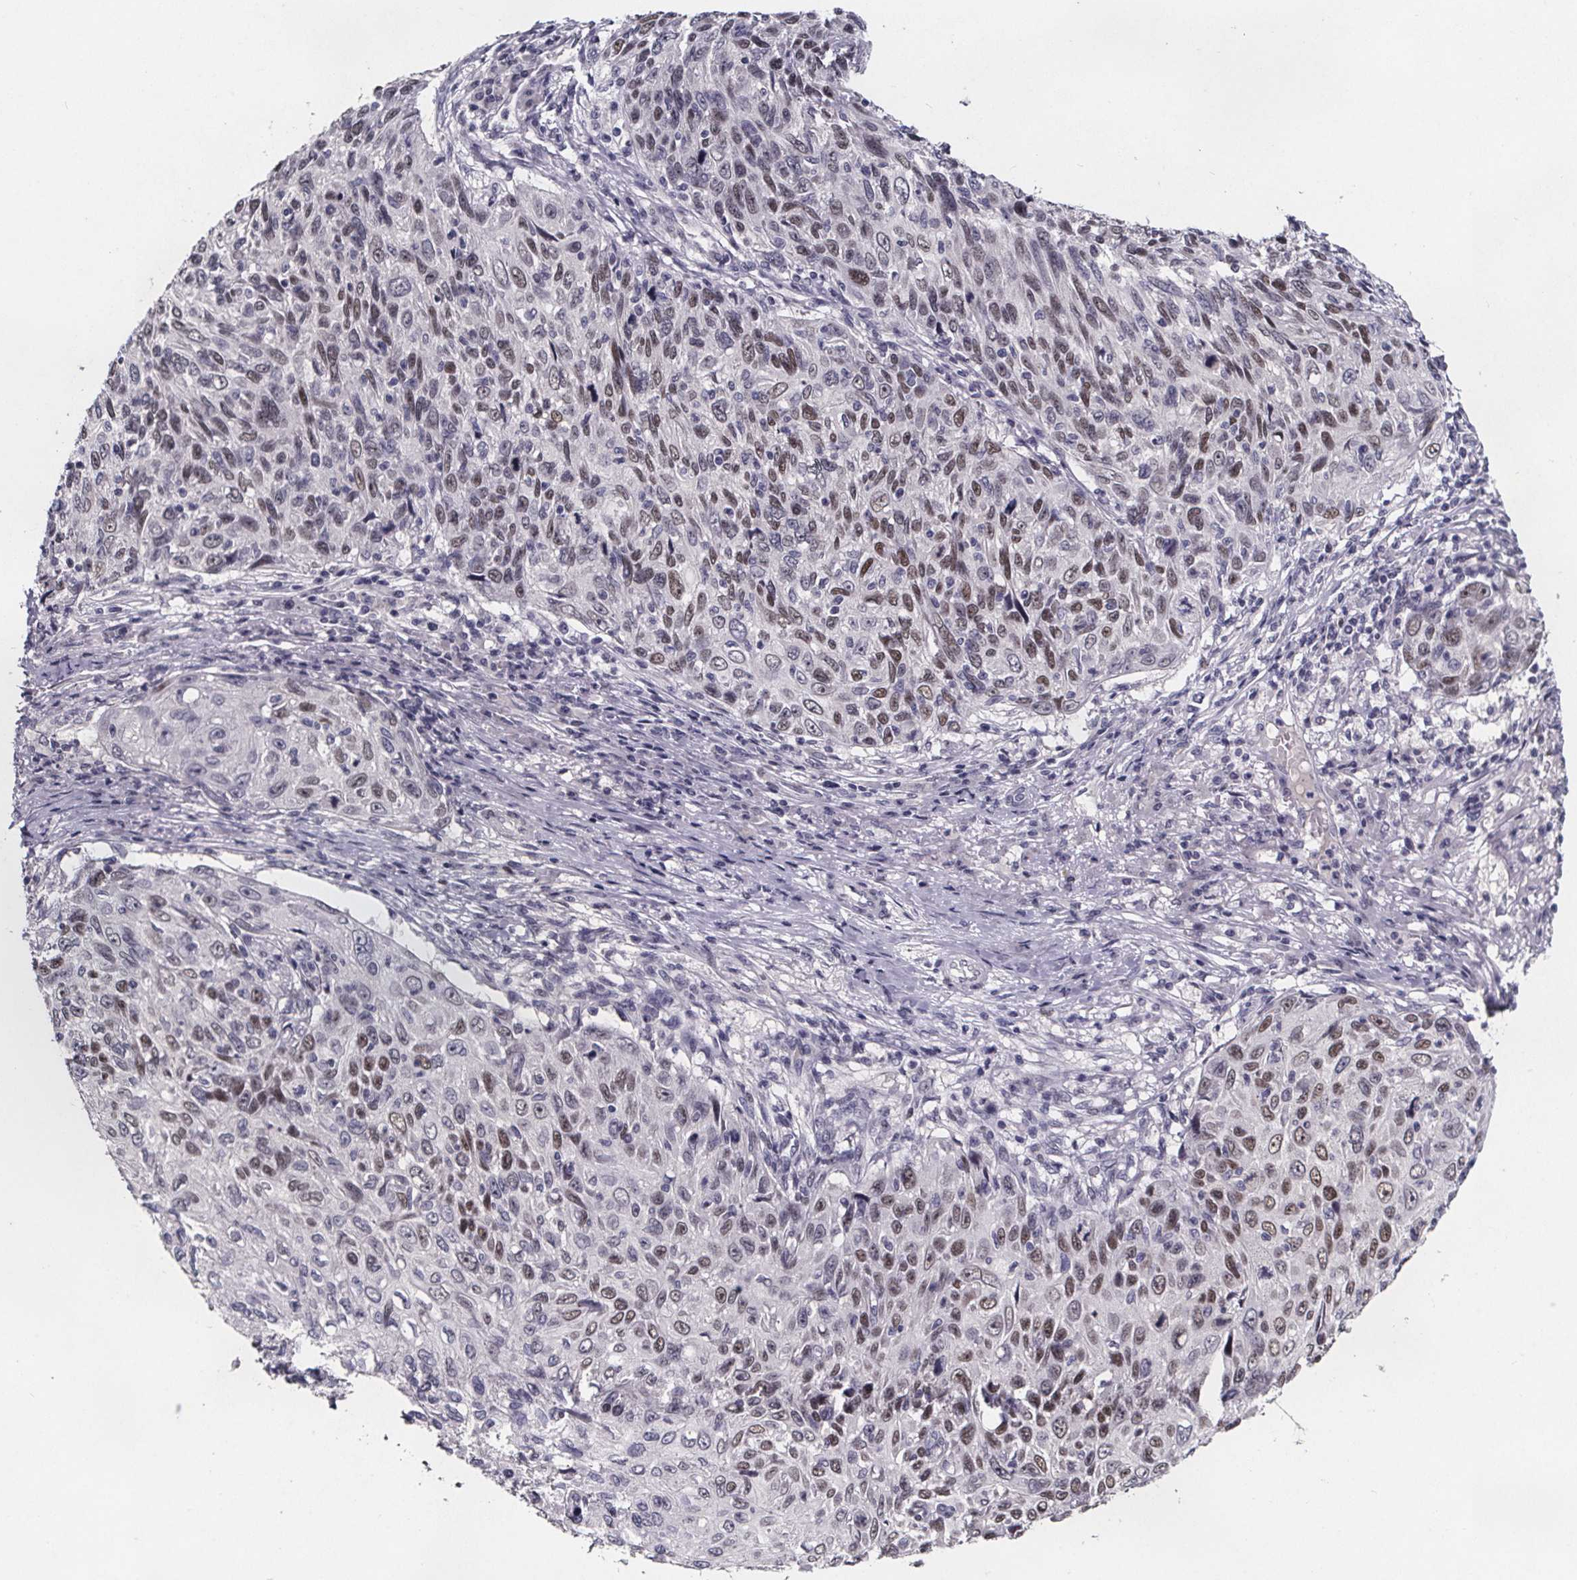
{"staining": {"intensity": "moderate", "quantity": "<25%", "location": "nuclear"}, "tissue": "skin cancer", "cell_type": "Tumor cells", "image_type": "cancer", "snomed": [{"axis": "morphology", "description": "Squamous cell carcinoma, NOS"}, {"axis": "topography", "description": "Skin"}], "caption": "Skin cancer stained for a protein demonstrates moderate nuclear positivity in tumor cells.", "gene": "AR", "patient": {"sex": "male", "age": 92}}